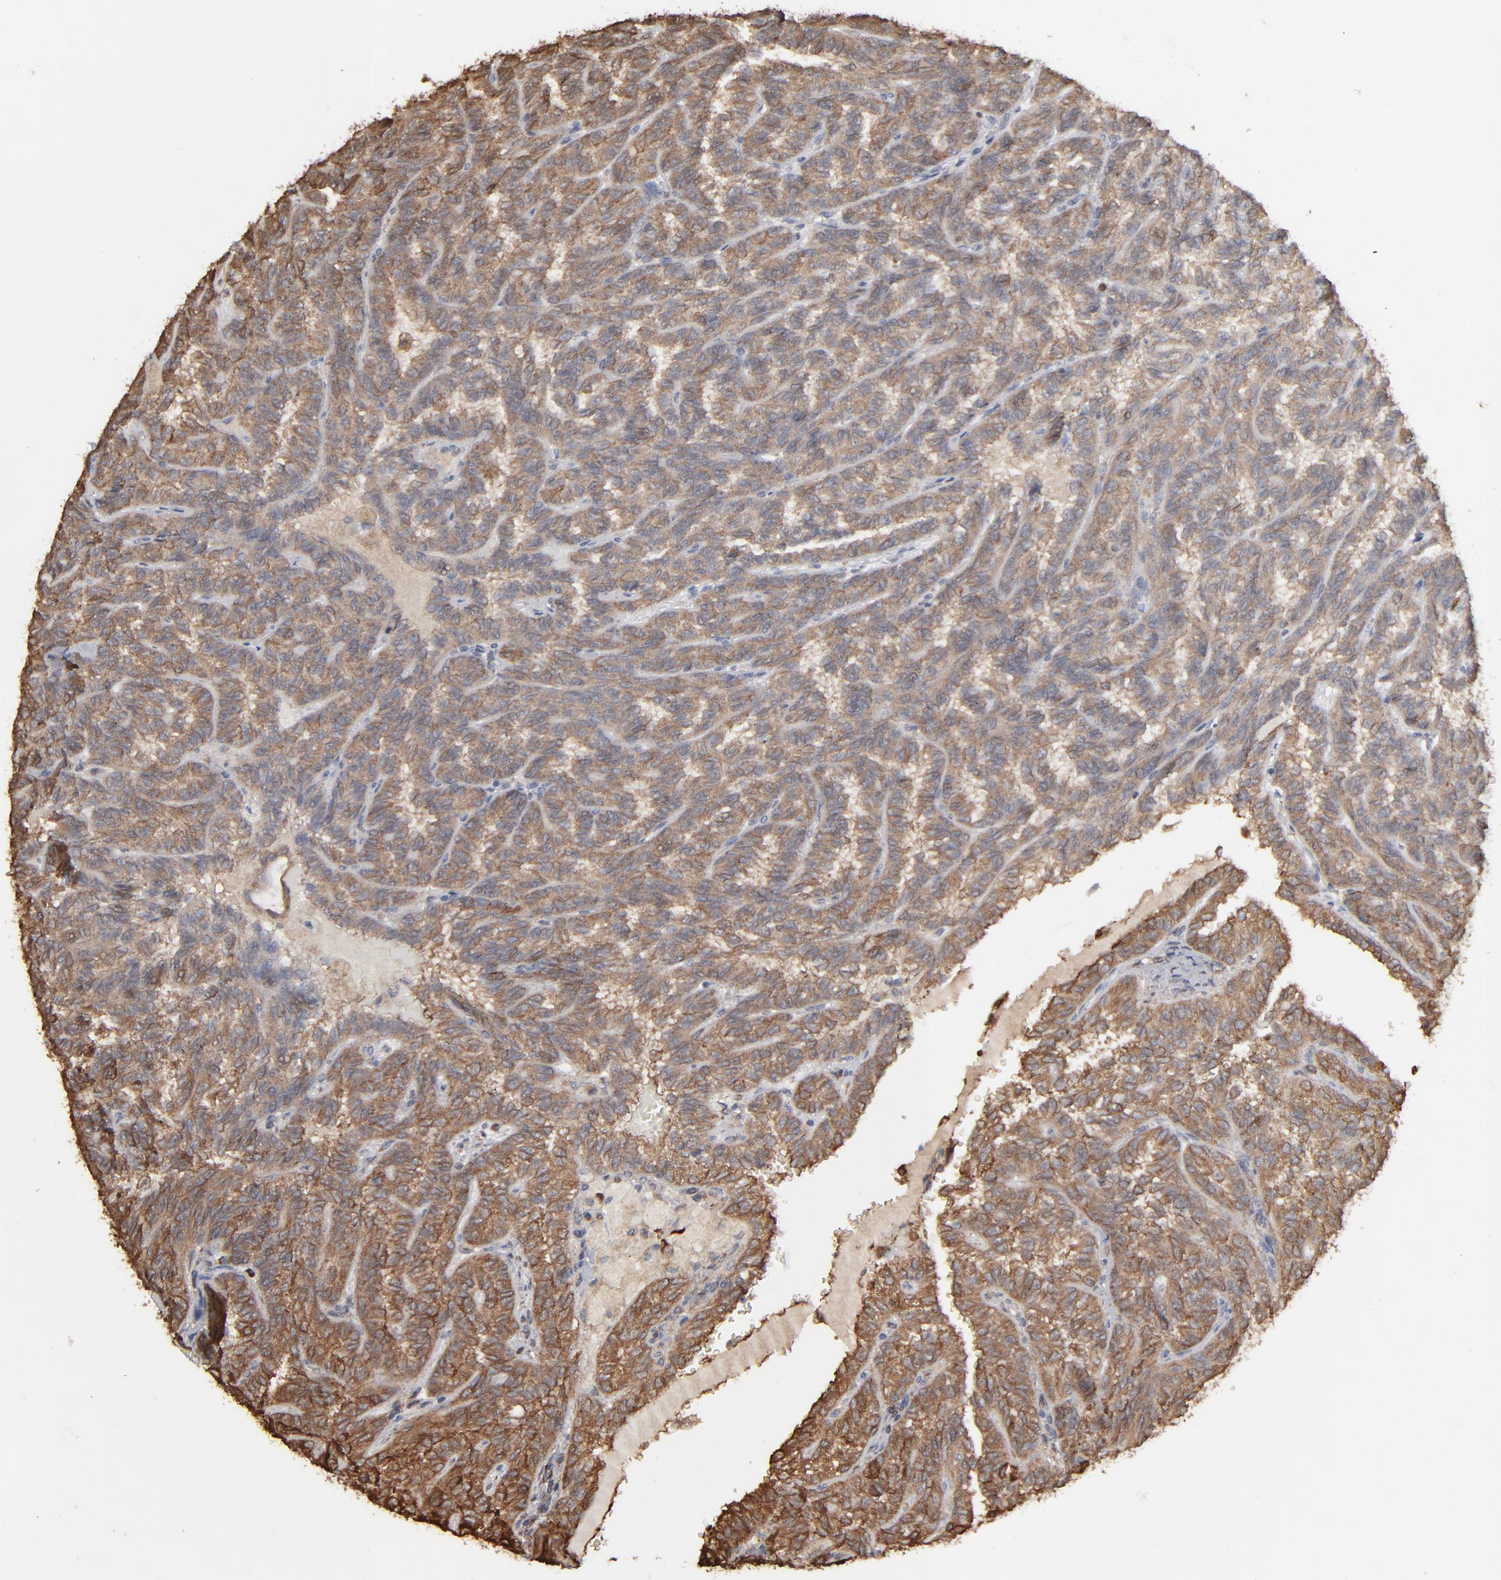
{"staining": {"intensity": "moderate", "quantity": ">75%", "location": "cytoplasmic/membranous"}, "tissue": "renal cancer", "cell_type": "Tumor cells", "image_type": "cancer", "snomed": [{"axis": "morphology", "description": "Inflammation, NOS"}, {"axis": "morphology", "description": "Adenocarcinoma, NOS"}, {"axis": "topography", "description": "Kidney"}], "caption": "A medium amount of moderate cytoplasmic/membranous staining is seen in approximately >75% of tumor cells in renal cancer (adenocarcinoma) tissue. (DAB (3,3'-diaminobenzidine) IHC, brown staining for protein, blue staining for nuclei).", "gene": "NME1-NME2", "patient": {"sex": "male", "age": 68}}